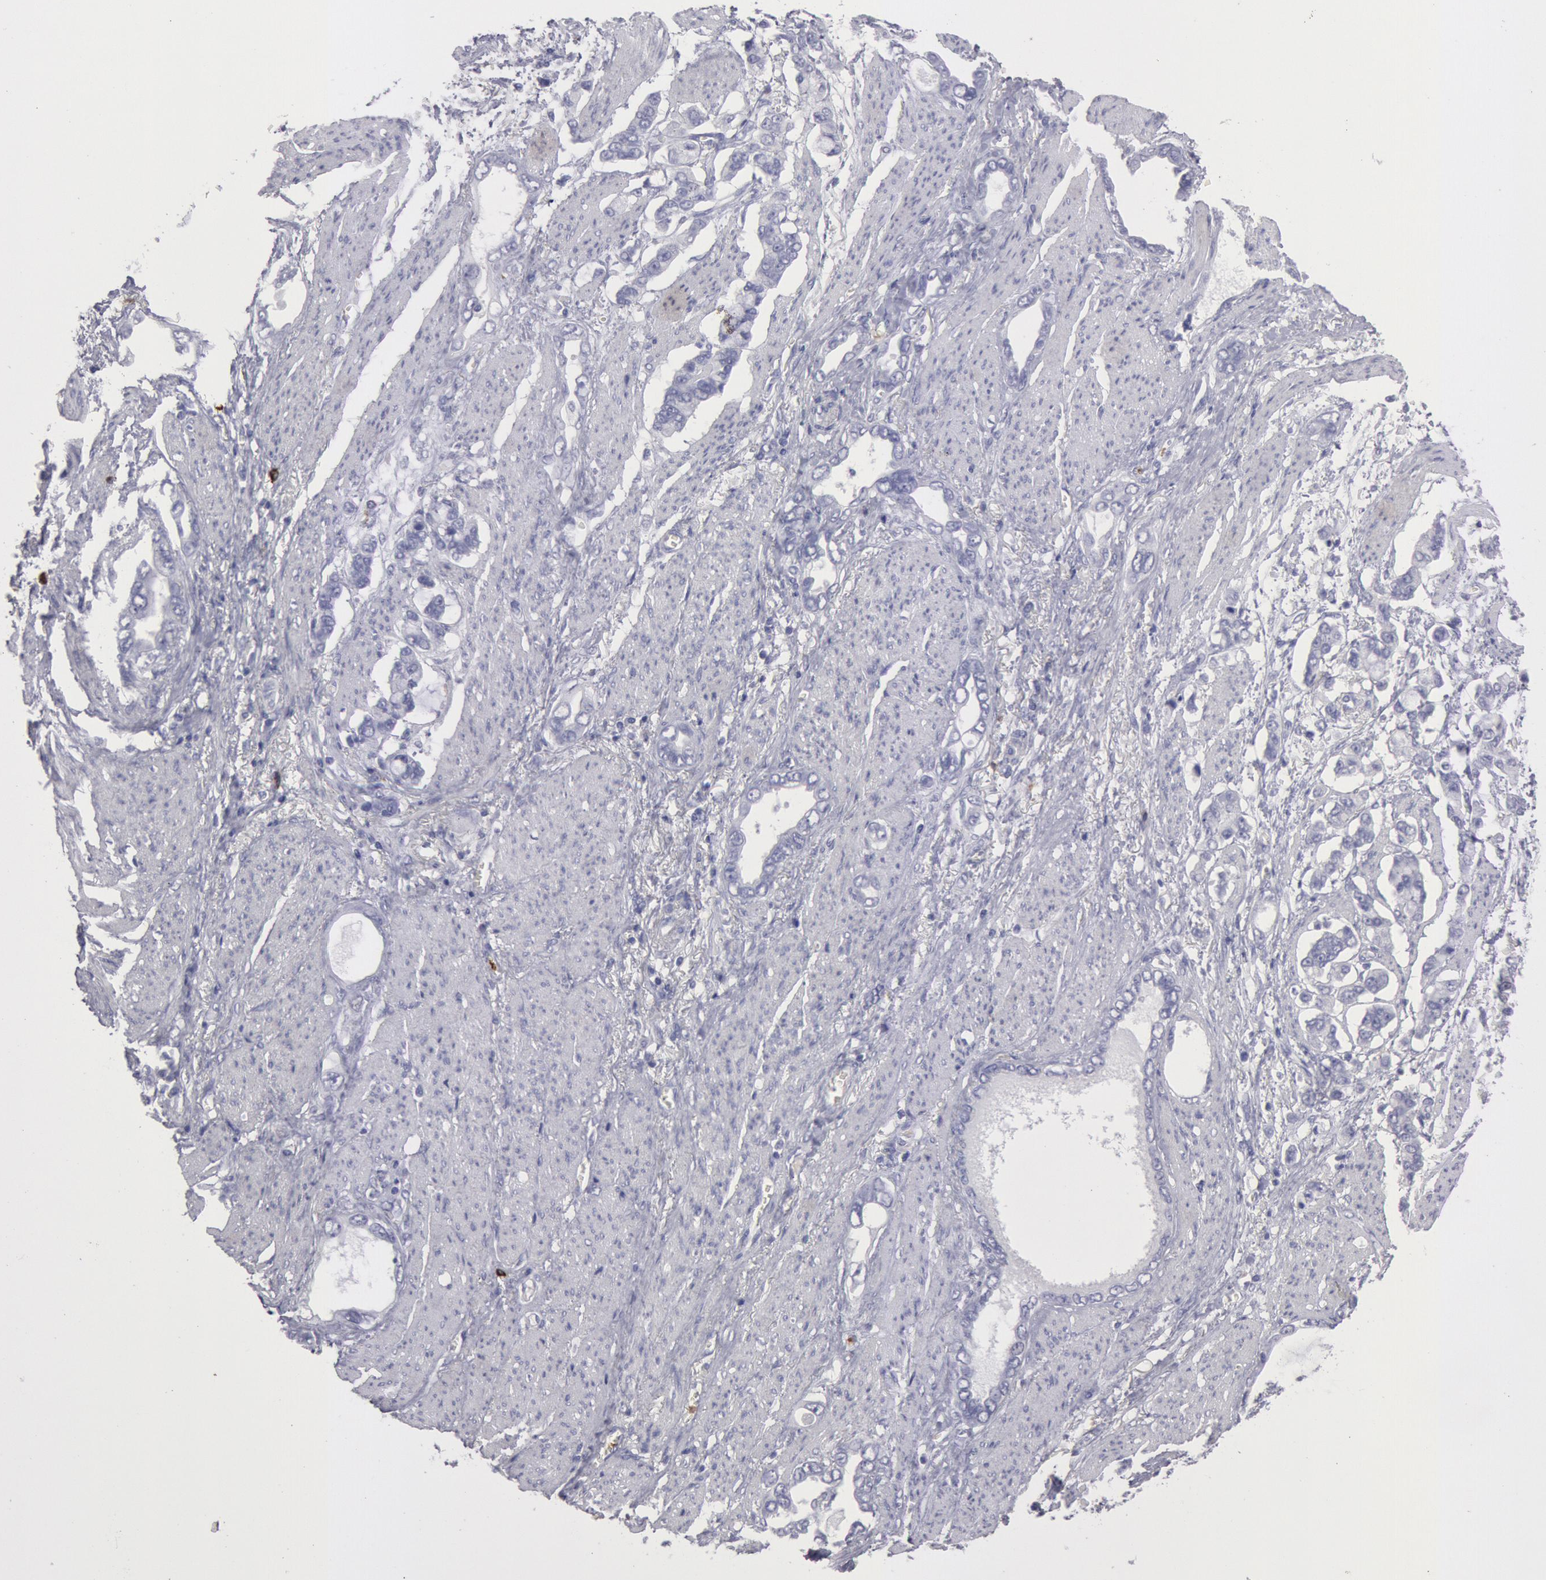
{"staining": {"intensity": "negative", "quantity": "none", "location": "none"}, "tissue": "stomach cancer", "cell_type": "Tumor cells", "image_type": "cancer", "snomed": [{"axis": "morphology", "description": "Adenocarcinoma, NOS"}, {"axis": "topography", "description": "Stomach"}], "caption": "IHC histopathology image of adenocarcinoma (stomach) stained for a protein (brown), which demonstrates no staining in tumor cells.", "gene": "FCN1", "patient": {"sex": "male", "age": 78}}